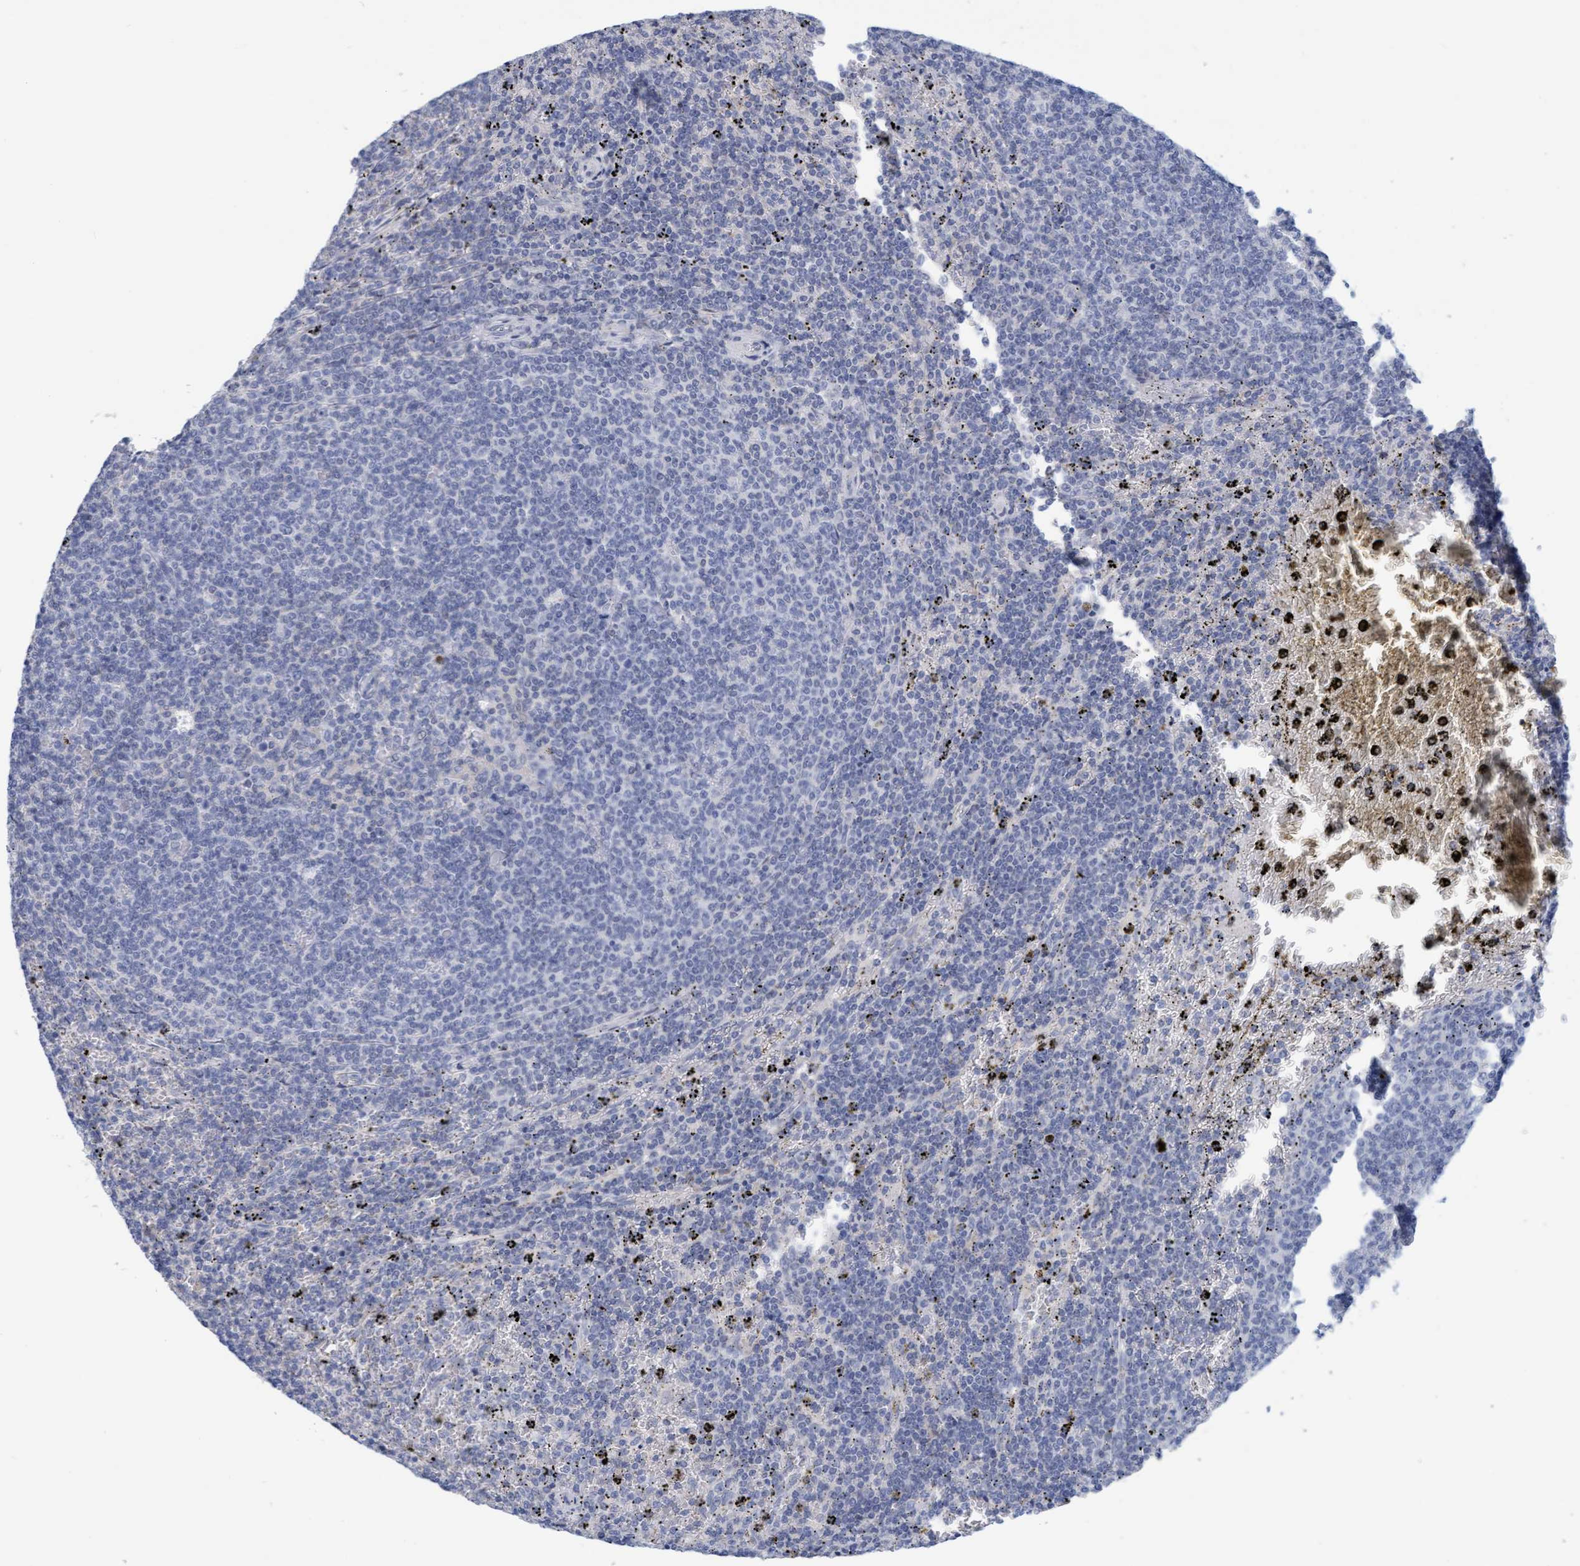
{"staining": {"intensity": "negative", "quantity": "none", "location": "none"}, "tissue": "lymphoma", "cell_type": "Tumor cells", "image_type": "cancer", "snomed": [{"axis": "morphology", "description": "Malignant lymphoma, non-Hodgkin's type, Low grade"}, {"axis": "topography", "description": "Spleen"}], "caption": "A photomicrograph of malignant lymphoma, non-Hodgkin's type (low-grade) stained for a protein exhibits no brown staining in tumor cells.", "gene": "KLHL11", "patient": {"sex": "female", "age": 50}}